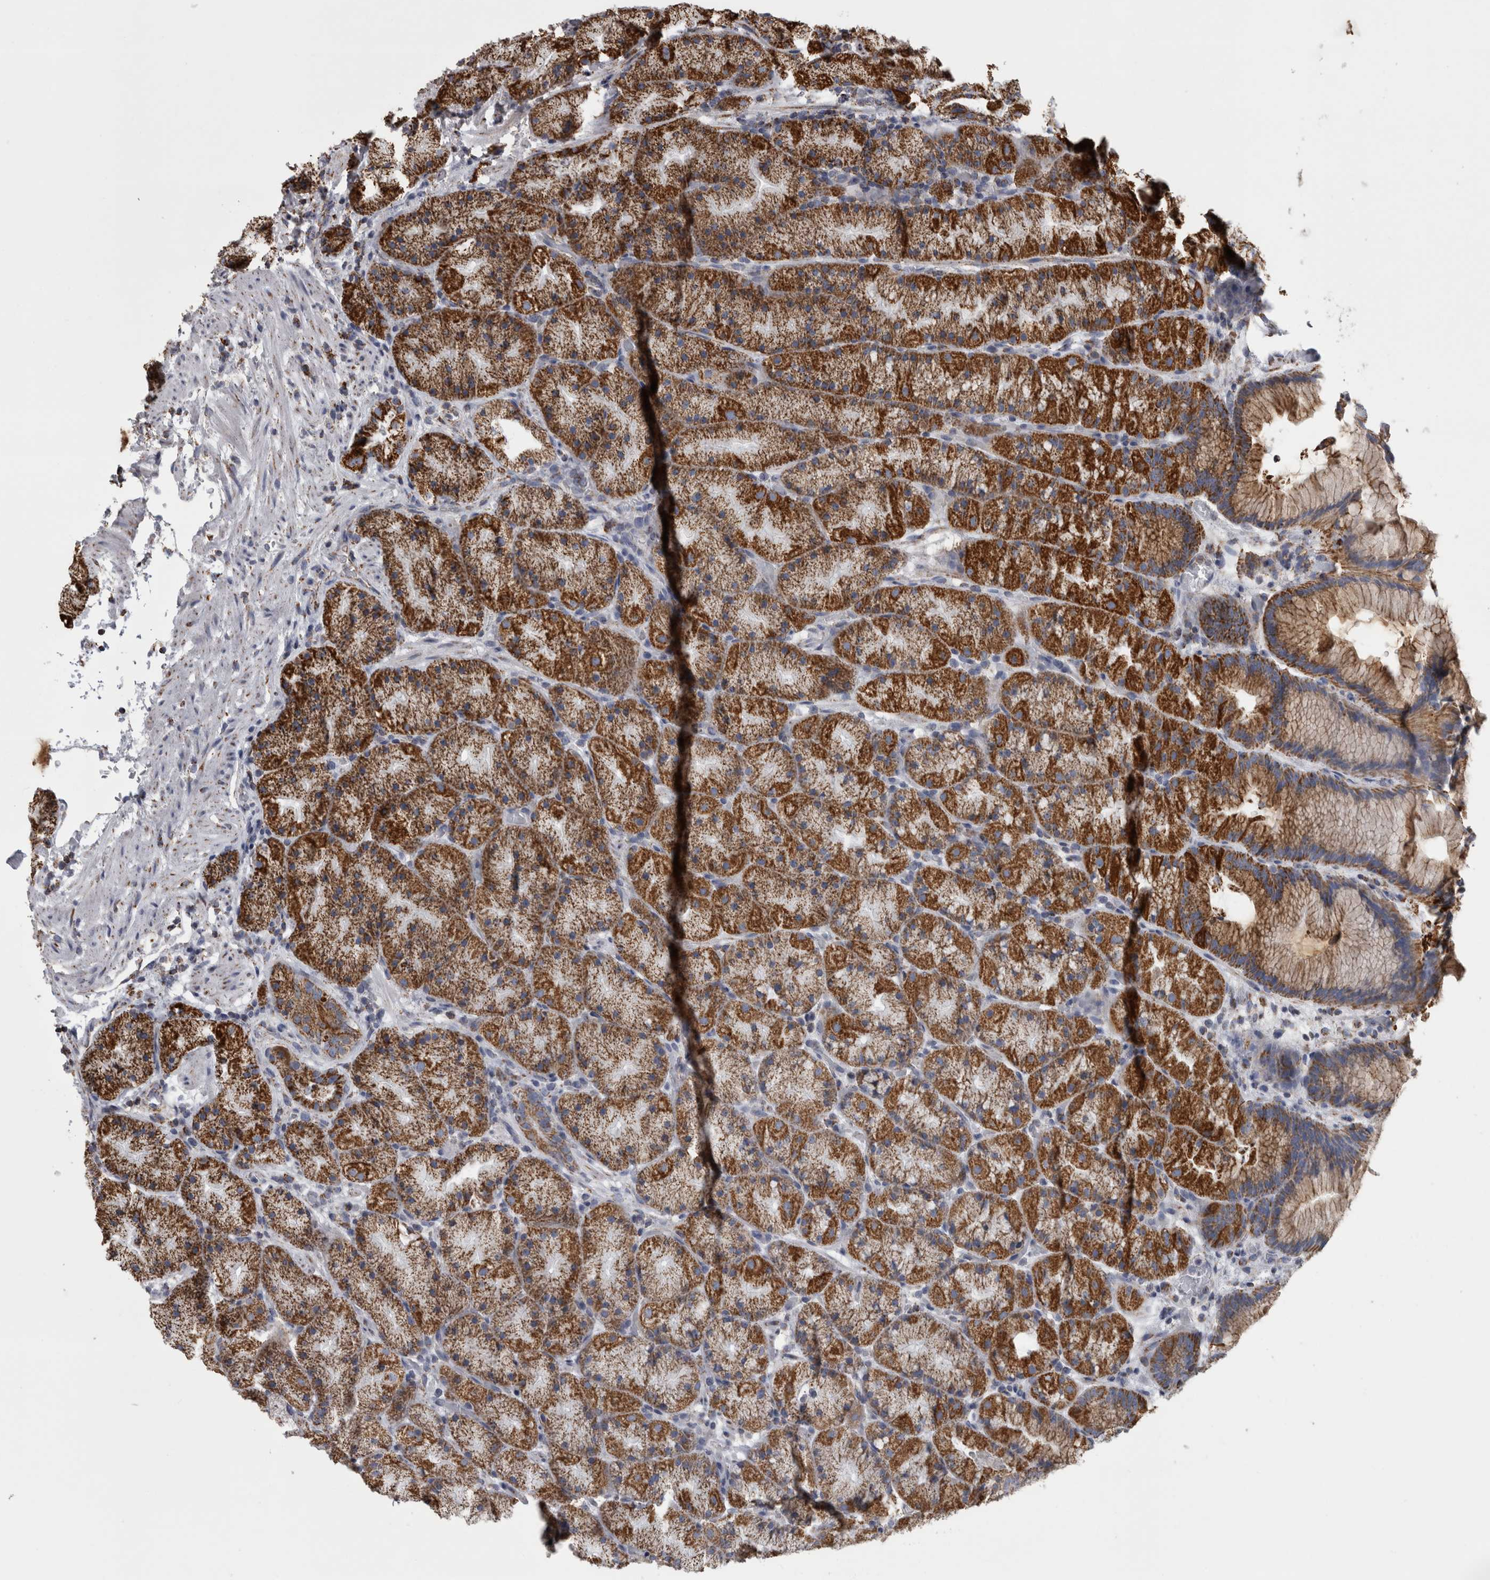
{"staining": {"intensity": "strong", "quantity": ">75%", "location": "cytoplasmic/membranous"}, "tissue": "stomach", "cell_type": "Glandular cells", "image_type": "normal", "snomed": [{"axis": "morphology", "description": "Normal tissue, NOS"}, {"axis": "topography", "description": "Stomach, upper"}, {"axis": "topography", "description": "Stomach"}], "caption": "The photomicrograph shows a brown stain indicating the presence of a protein in the cytoplasmic/membranous of glandular cells in stomach.", "gene": "MDH2", "patient": {"sex": "male", "age": 48}}